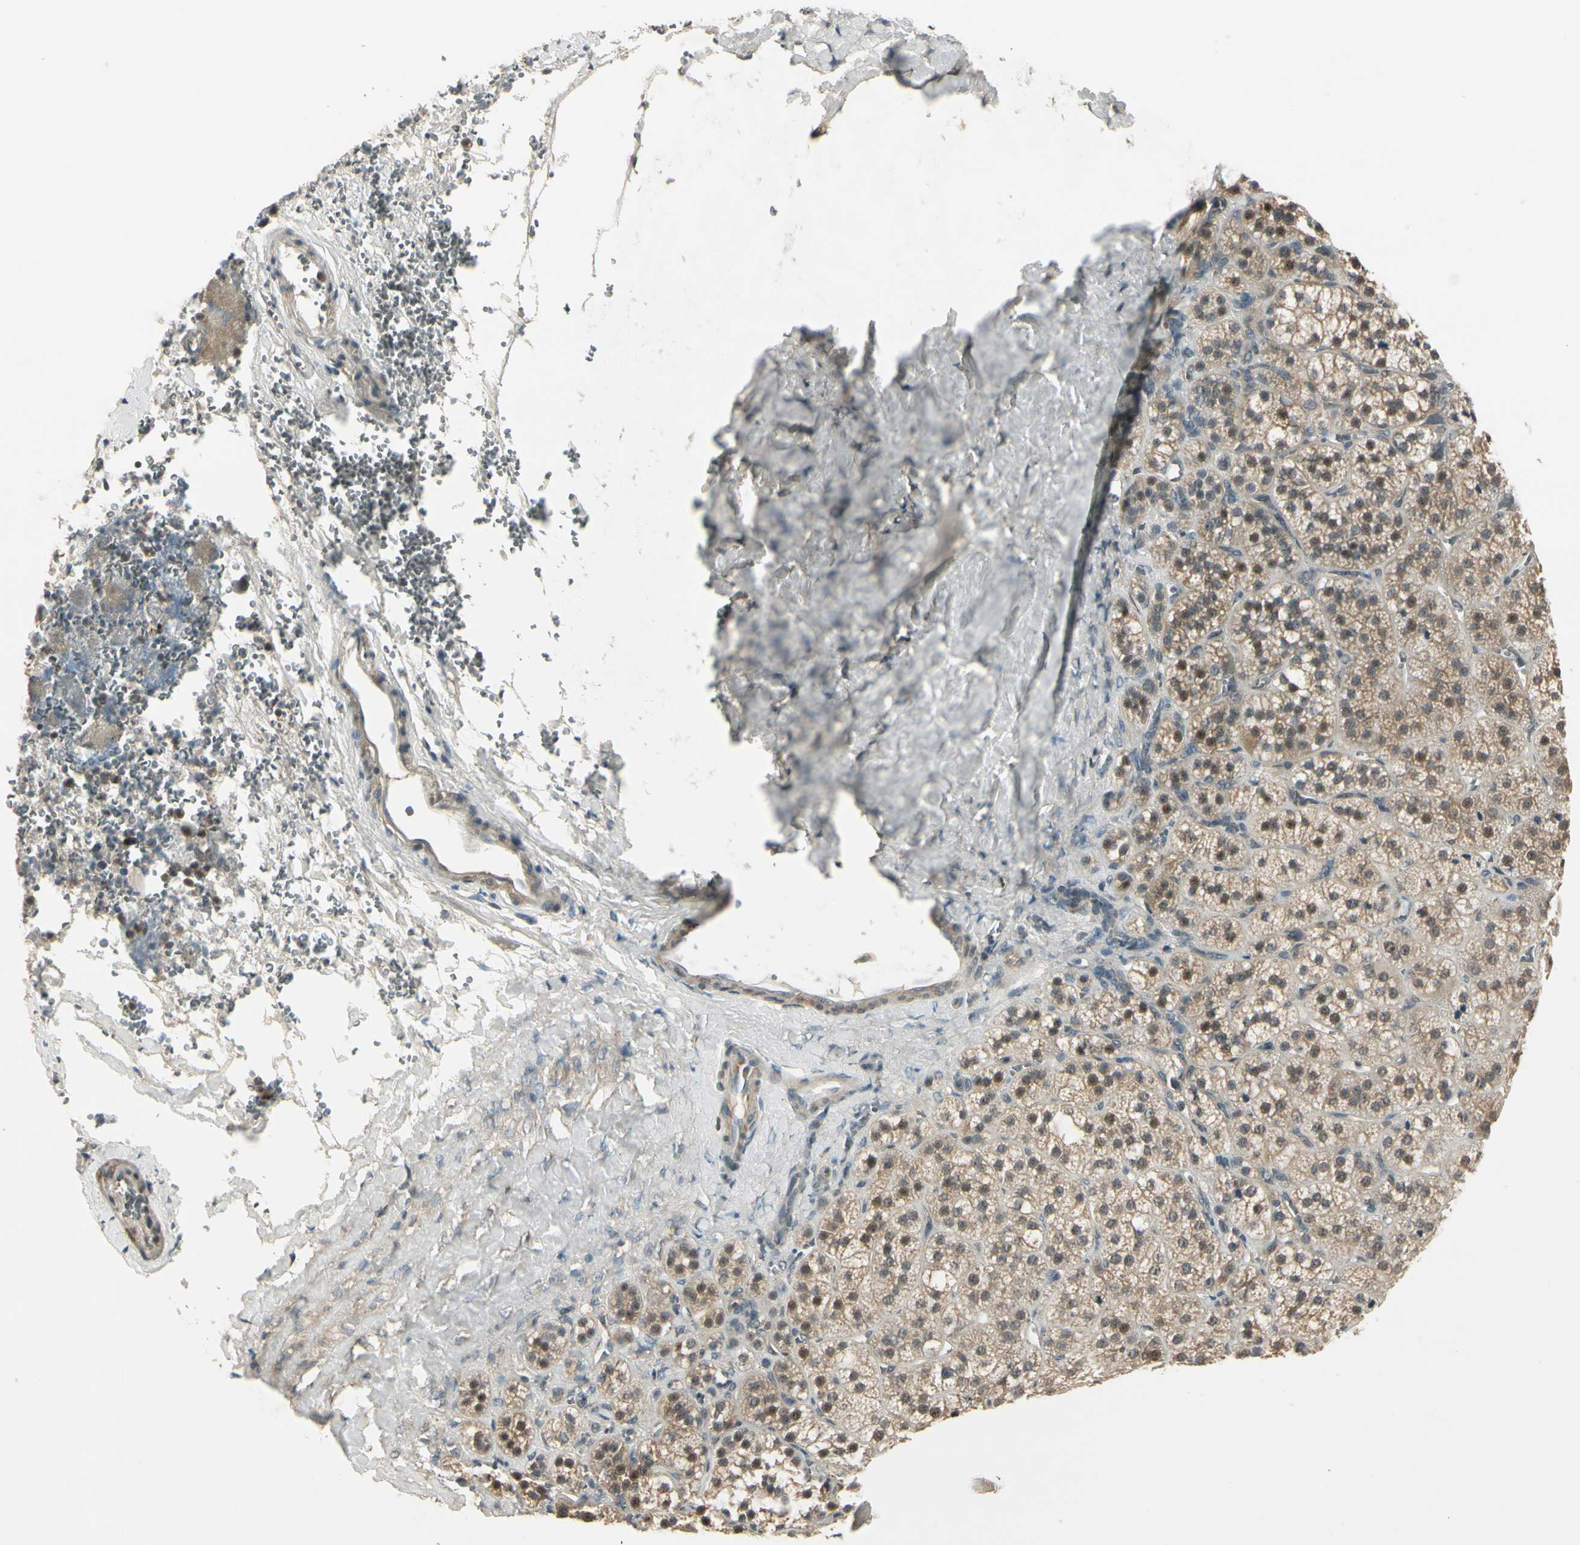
{"staining": {"intensity": "strong", "quantity": ">75%", "location": "cytoplasmic/membranous,nuclear"}, "tissue": "adrenal gland", "cell_type": "Glandular cells", "image_type": "normal", "snomed": [{"axis": "morphology", "description": "Normal tissue, NOS"}, {"axis": "topography", "description": "Adrenal gland"}], "caption": "Adrenal gland stained with IHC displays strong cytoplasmic/membranous,nuclear staining in about >75% of glandular cells. The staining was performed using DAB to visualize the protein expression in brown, while the nuclei were stained in blue with hematoxylin (Magnification: 20x).", "gene": "MCPH1", "patient": {"sex": "female", "age": 71}}